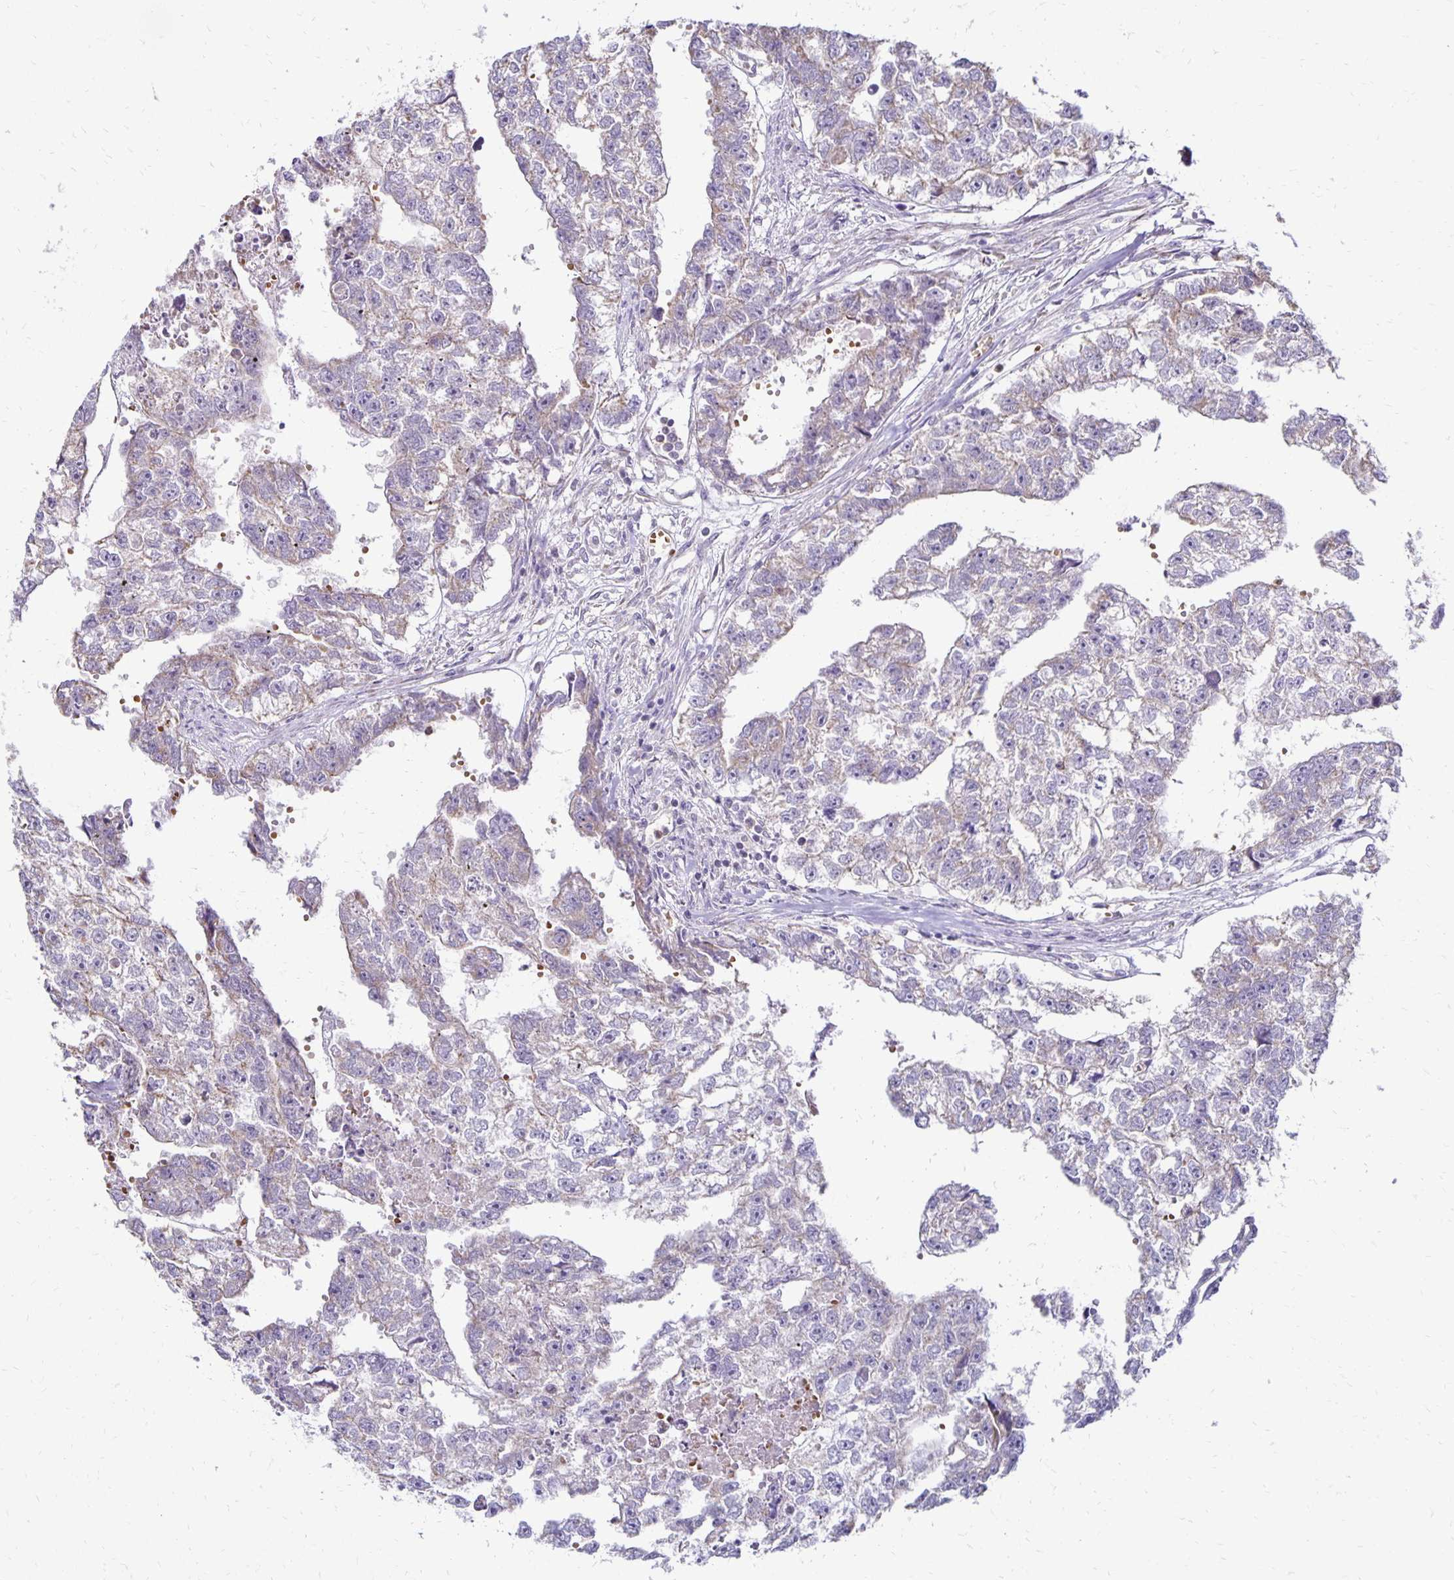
{"staining": {"intensity": "negative", "quantity": "none", "location": "none"}, "tissue": "testis cancer", "cell_type": "Tumor cells", "image_type": "cancer", "snomed": [{"axis": "morphology", "description": "Carcinoma, Embryonal, NOS"}, {"axis": "morphology", "description": "Teratoma, malignant, NOS"}, {"axis": "topography", "description": "Testis"}], "caption": "Immunohistochemistry (IHC) image of neoplastic tissue: testis embryonal carcinoma stained with DAB (3,3'-diaminobenzidine) demonstrates no significant protein positivity in tumor cells.", "gene": "FN3K", "patient": {"sex": "male", "age": 44}}